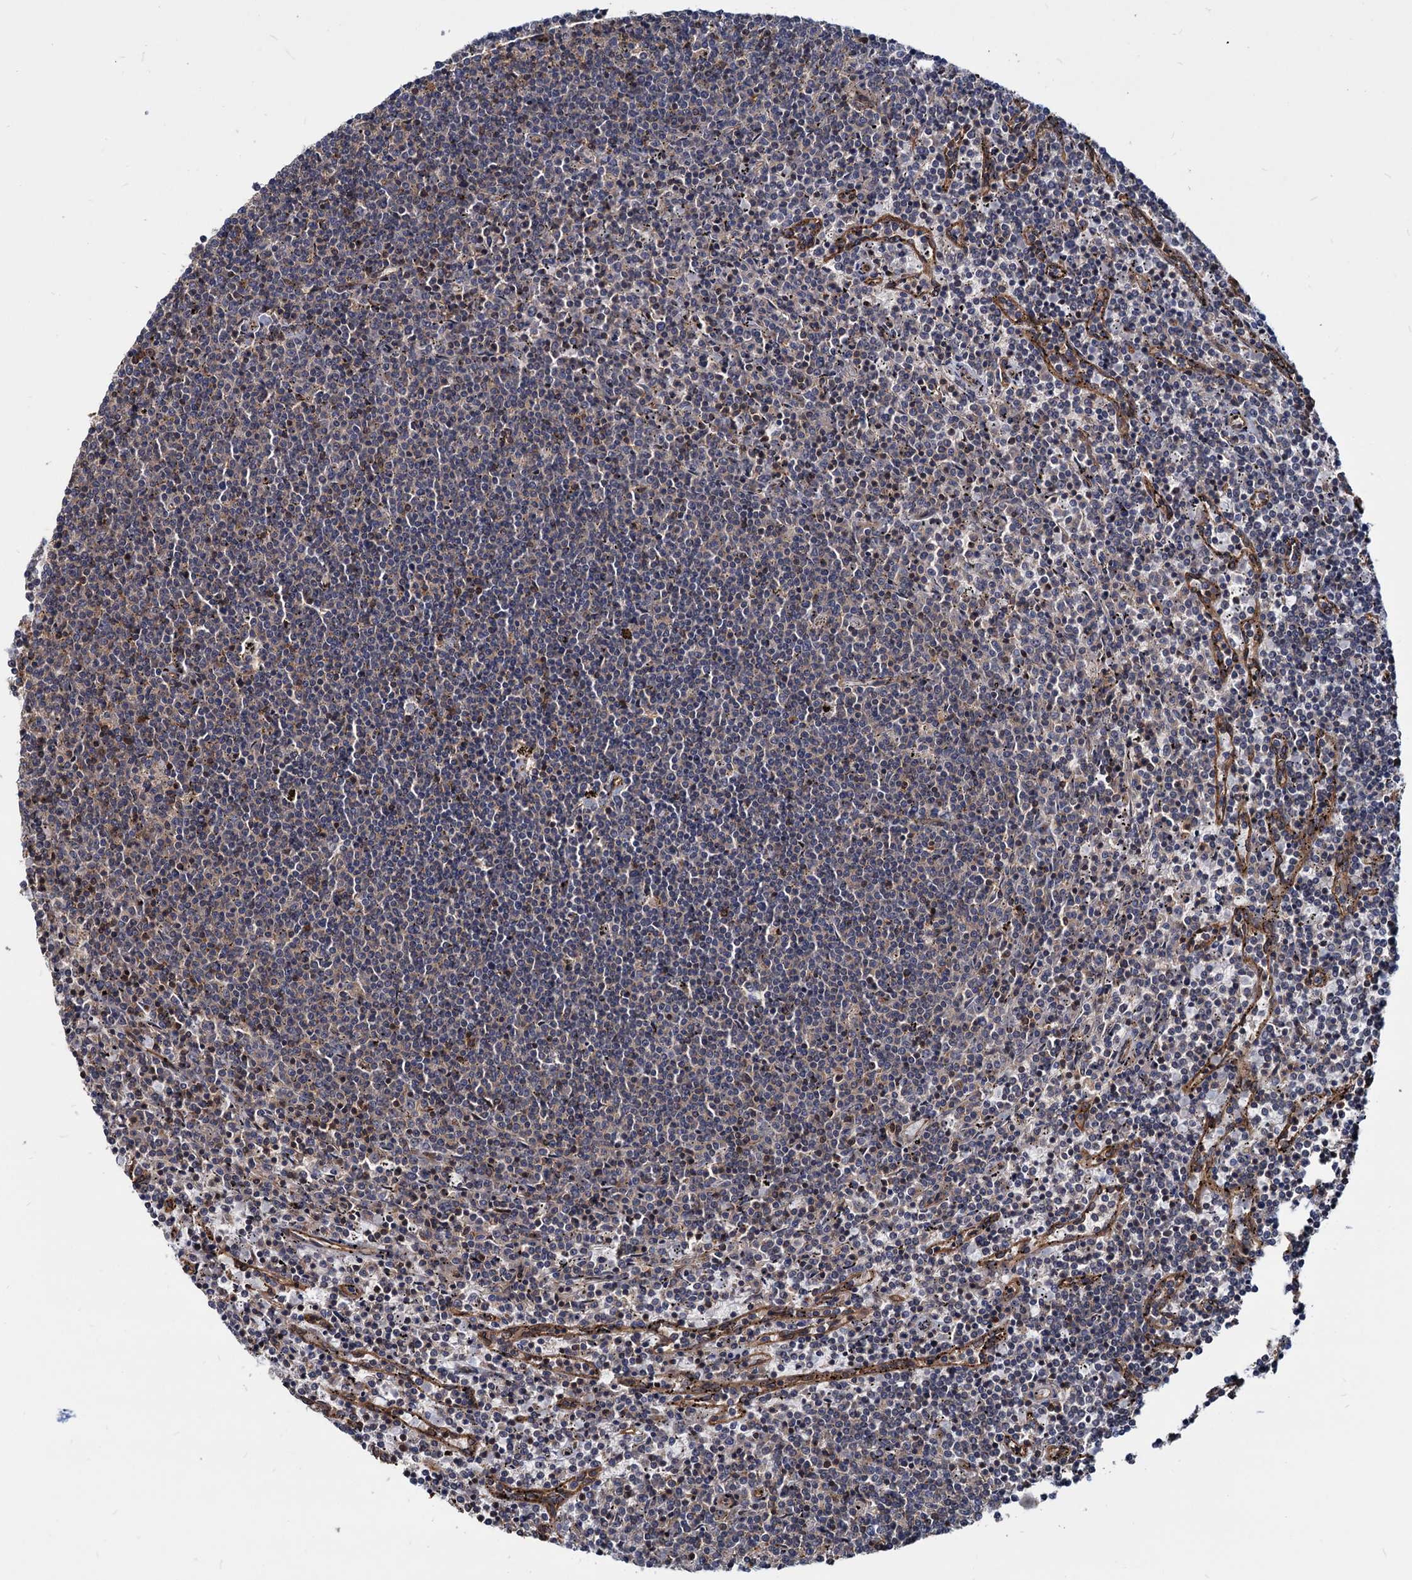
{"staining": {"intensity": "negative", "quantity": "none", "location": "none"}, "tissue": "lymphoma", "cell_type": "Tumor cells", "image_type": "cancer", "snomed": [{"axis": "morphology", "description": "Malignant lymphoma, non-Hodgkin's type, Low grade"}, {"axis": "topography", "description": "Spleen"}], "caption": "Low-grade malignant lymphoma, non-Hodgkin's type was stained to show a protein in brown. There is no significant positivity in tumor cells. (Immunohistochemistry (ihc), brightfield microscopy, high magnification).", "gene": "UBLCP1", "patient": {"sex": "female", "age": 50}}